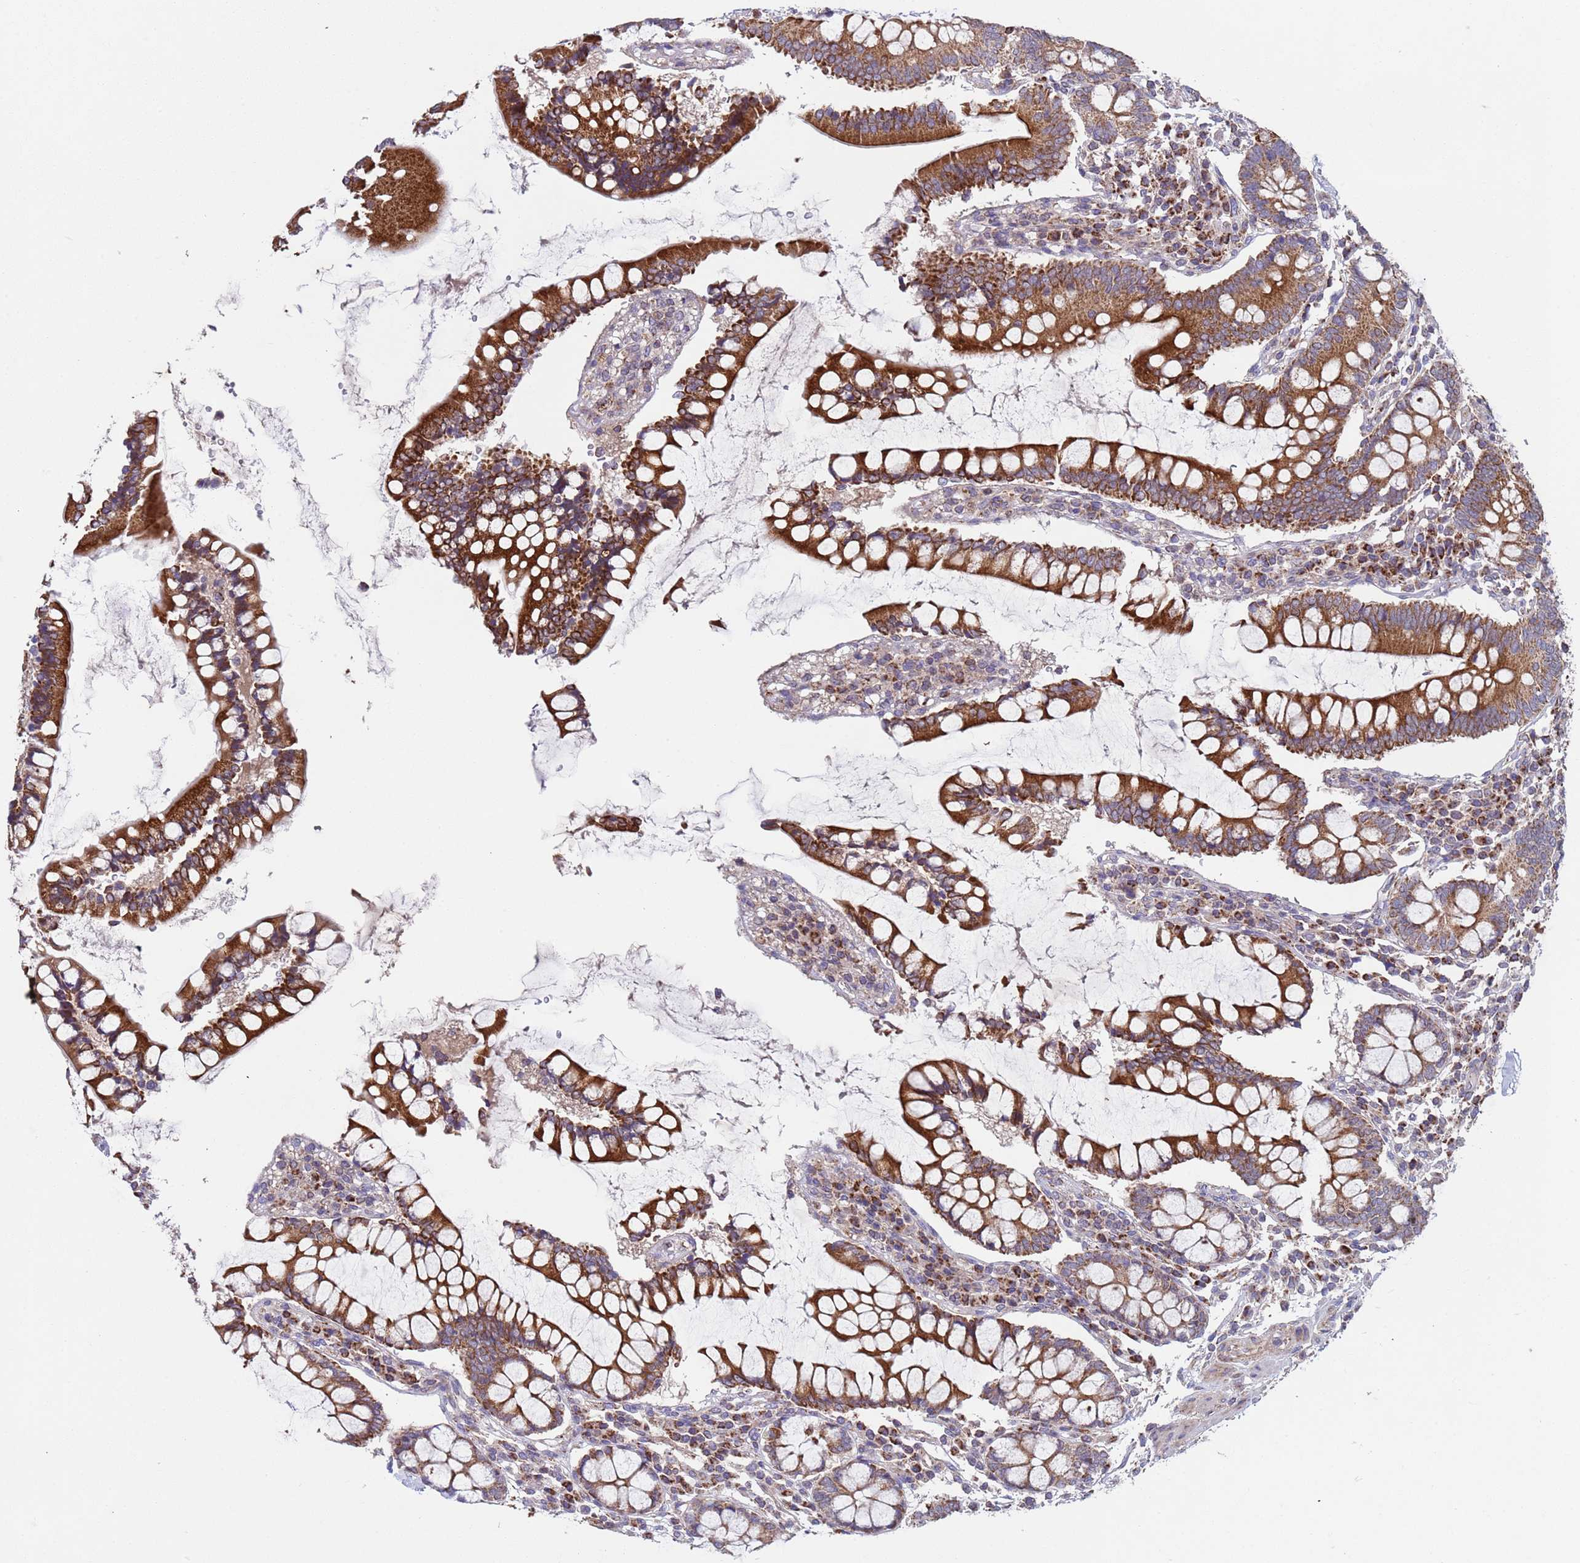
{"staining": {"intensity": "weak", "quantity": ">75%", "location": "cytoplasmic/membranous"}, "tissue": "colon", "cell_type": "Endothelial cells", "image_type": "normal", "snomed": [{"axis": "morphology", "description": "Normal tissue, NOS"}, {"axis": "topography", "description": "Colon"}], "caption": "IHC staining of normal colon, which demonstrates low levels of weak cytoplasmic/membranous positivity in about >75% of endothelial cells indicating weak cytoplasmic/membranous protein expression. The staining was performed using DAB (3,3'-diaminobenzidine) (brown) for protein detection and nuclei were counterstained in hematoxylin (blue).", "gene": "ACAD8", "patient": {"sex": "female", "age": 79}}